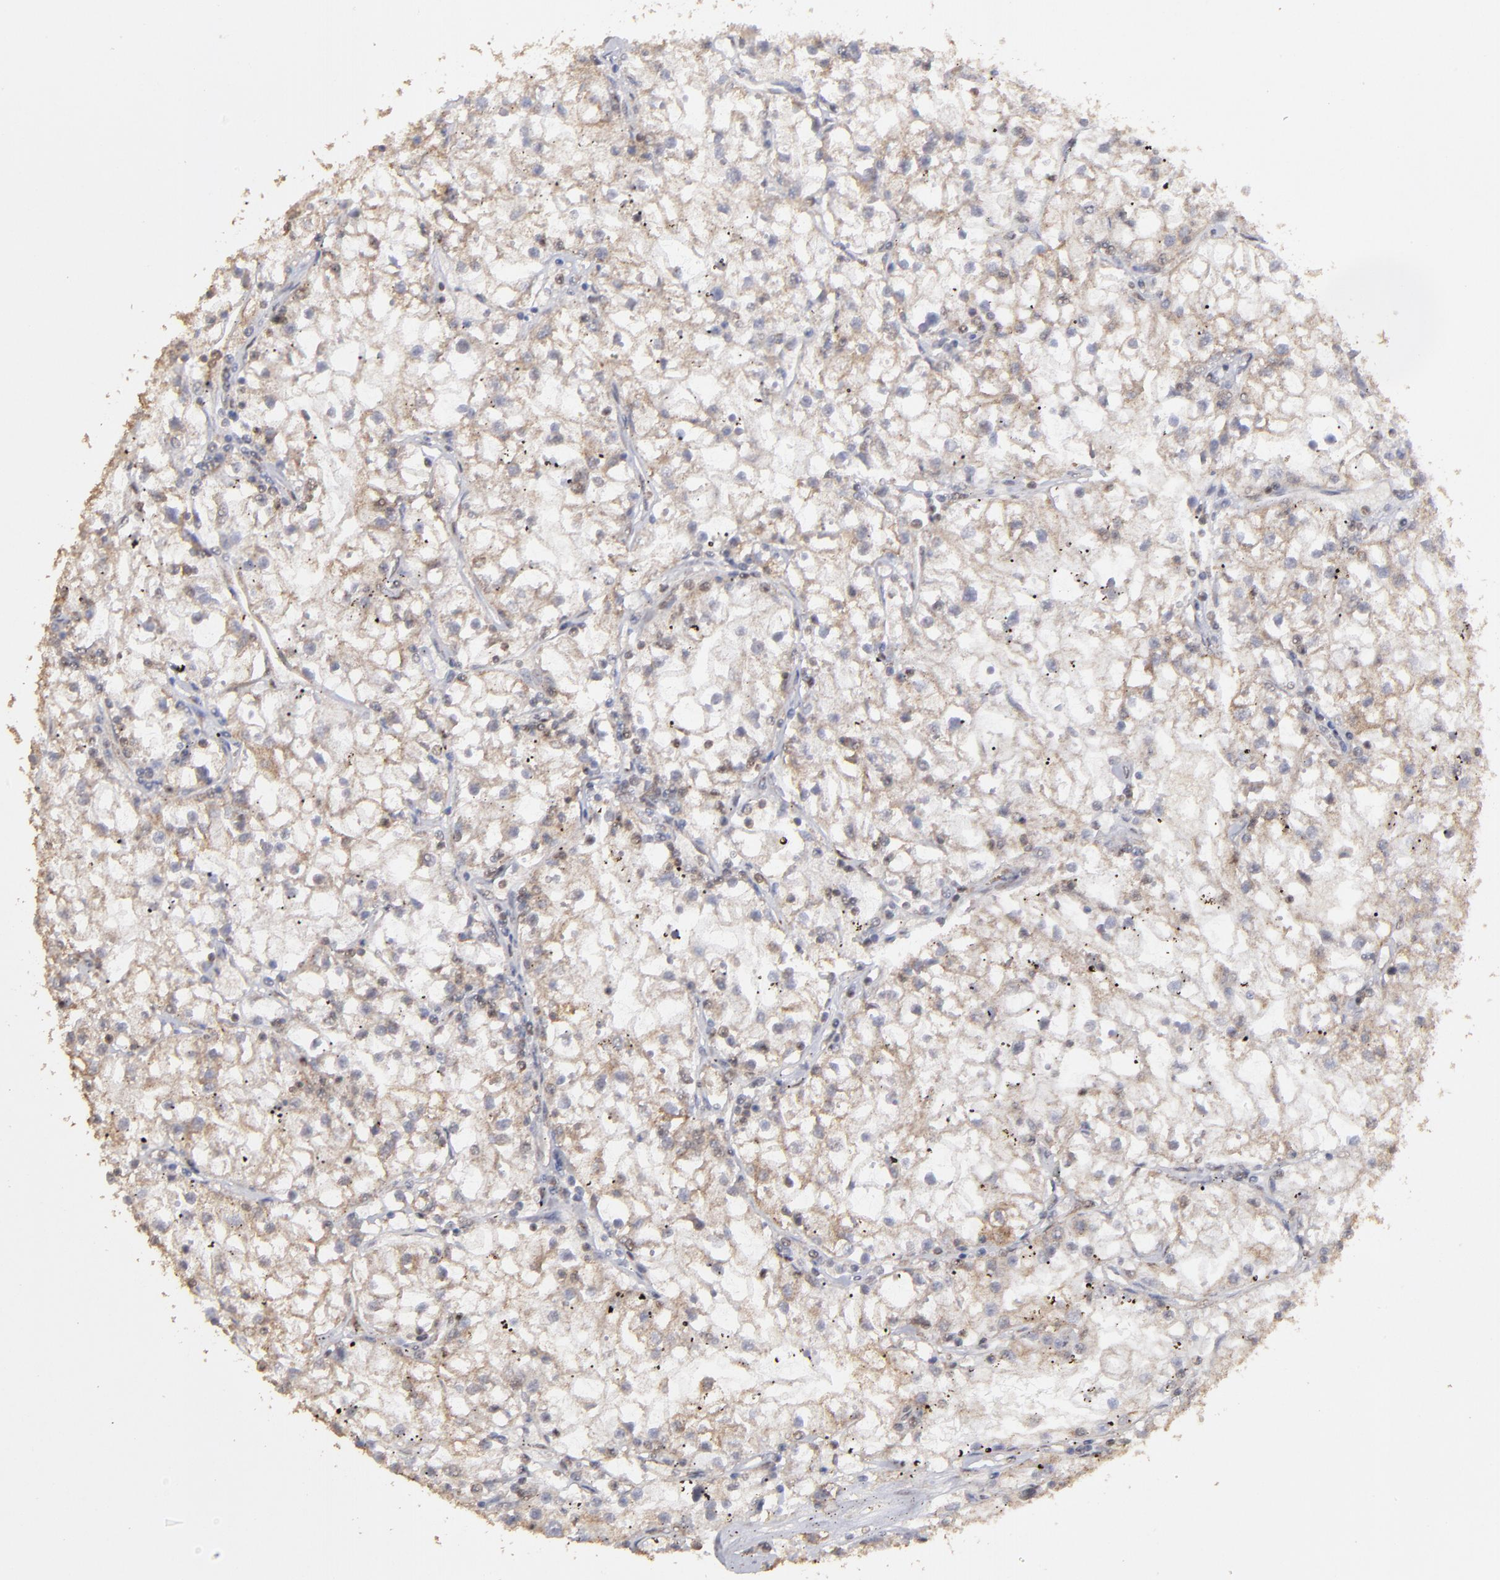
{"staining": {"intensity": "weak", "quantity": "<25%", "location": "cytoplasmic/membranous,nuclear"}, "tissue": "renal cancer", "cell_type": "Tumor cells", "image_type": "cancer", "snomed": [{"axis": "morphology", "description": "Adenocarcinoma, NOS"}, {"axis": "topography", "description": "Kidney"}], "caption": "High magnification brightfield microscopy of renal cancer stained with DAB (brown) and counterstained with hematoxylin (blue): tumor cells show no significant positivity.", "gene": "ARNT", "patient": {"sex": "male", "age": 56}}